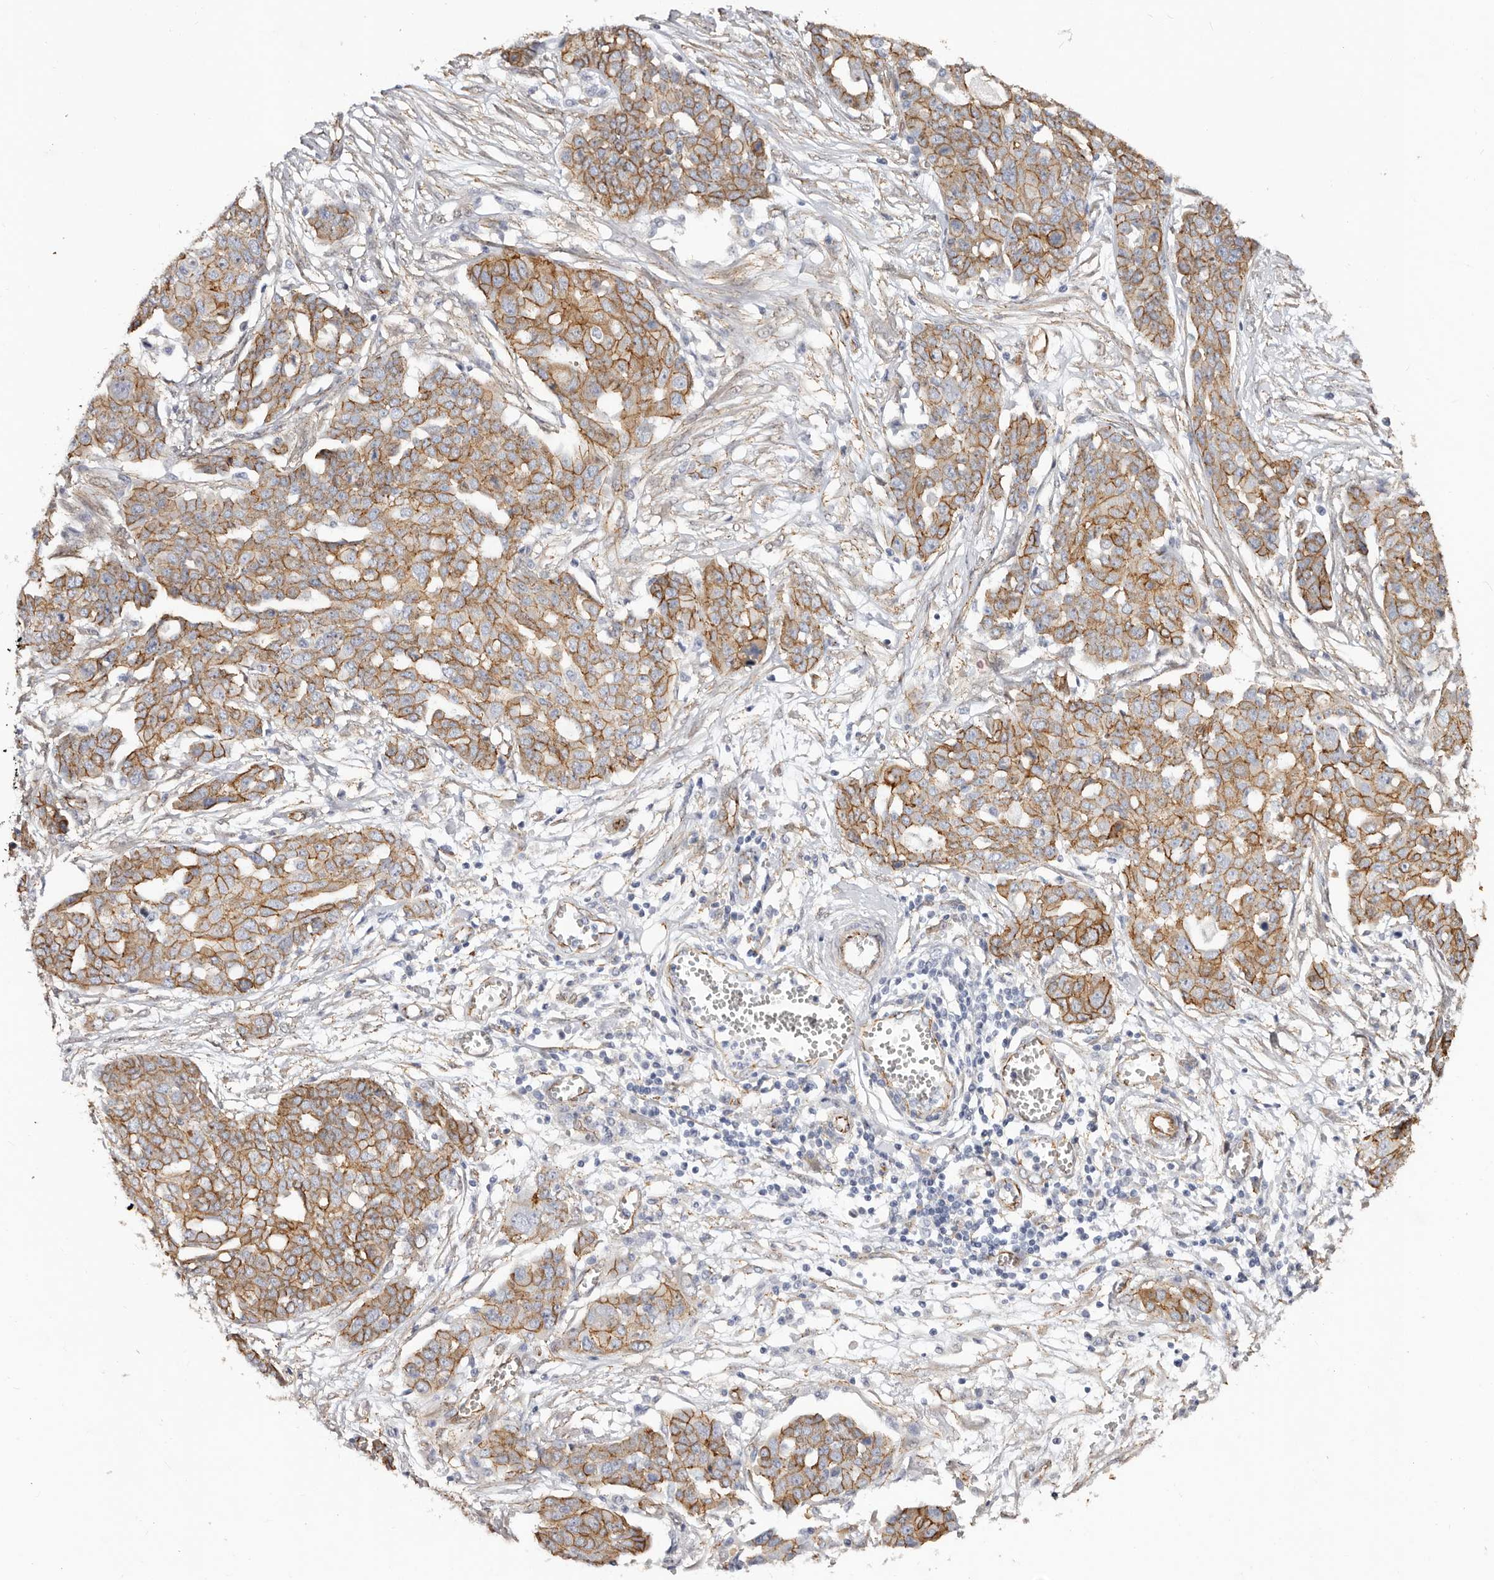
{"staining": {"intensity": "moderate", "quantity": ">75%", "location": "cytoplasmic/membranous"}, "tissue": "ovarian cancer", "cell_type": "Tumor cells", "image_type": "cancer", "snomed": [{"axis": "morphology", "description": "Cystadenocarcinoma, serous, NOS"}, {"axis": "topography", "description": "Soft tissue"}, {"axis": "topography", "description": "Ovary"}], "caption": "High-magnification brightfield microscopy of ovarian cancer (serous cystadenocarcinoma) stained with DAB (3,3'-diaminobenzidine) (brown) and counterstained with hematoxylin (blue). tumor cells exhibit moderate cytoplasmic/membranous positivity is present in about>75% of cells. The staining was performed using DAB (3,3'-diaminobenzidine), with brown indicating positive protein expression. Nuclei are stained blue with hematoxylin.", "gene": "CTNNB1", "patient": {"sex": "female", "age": 57}}